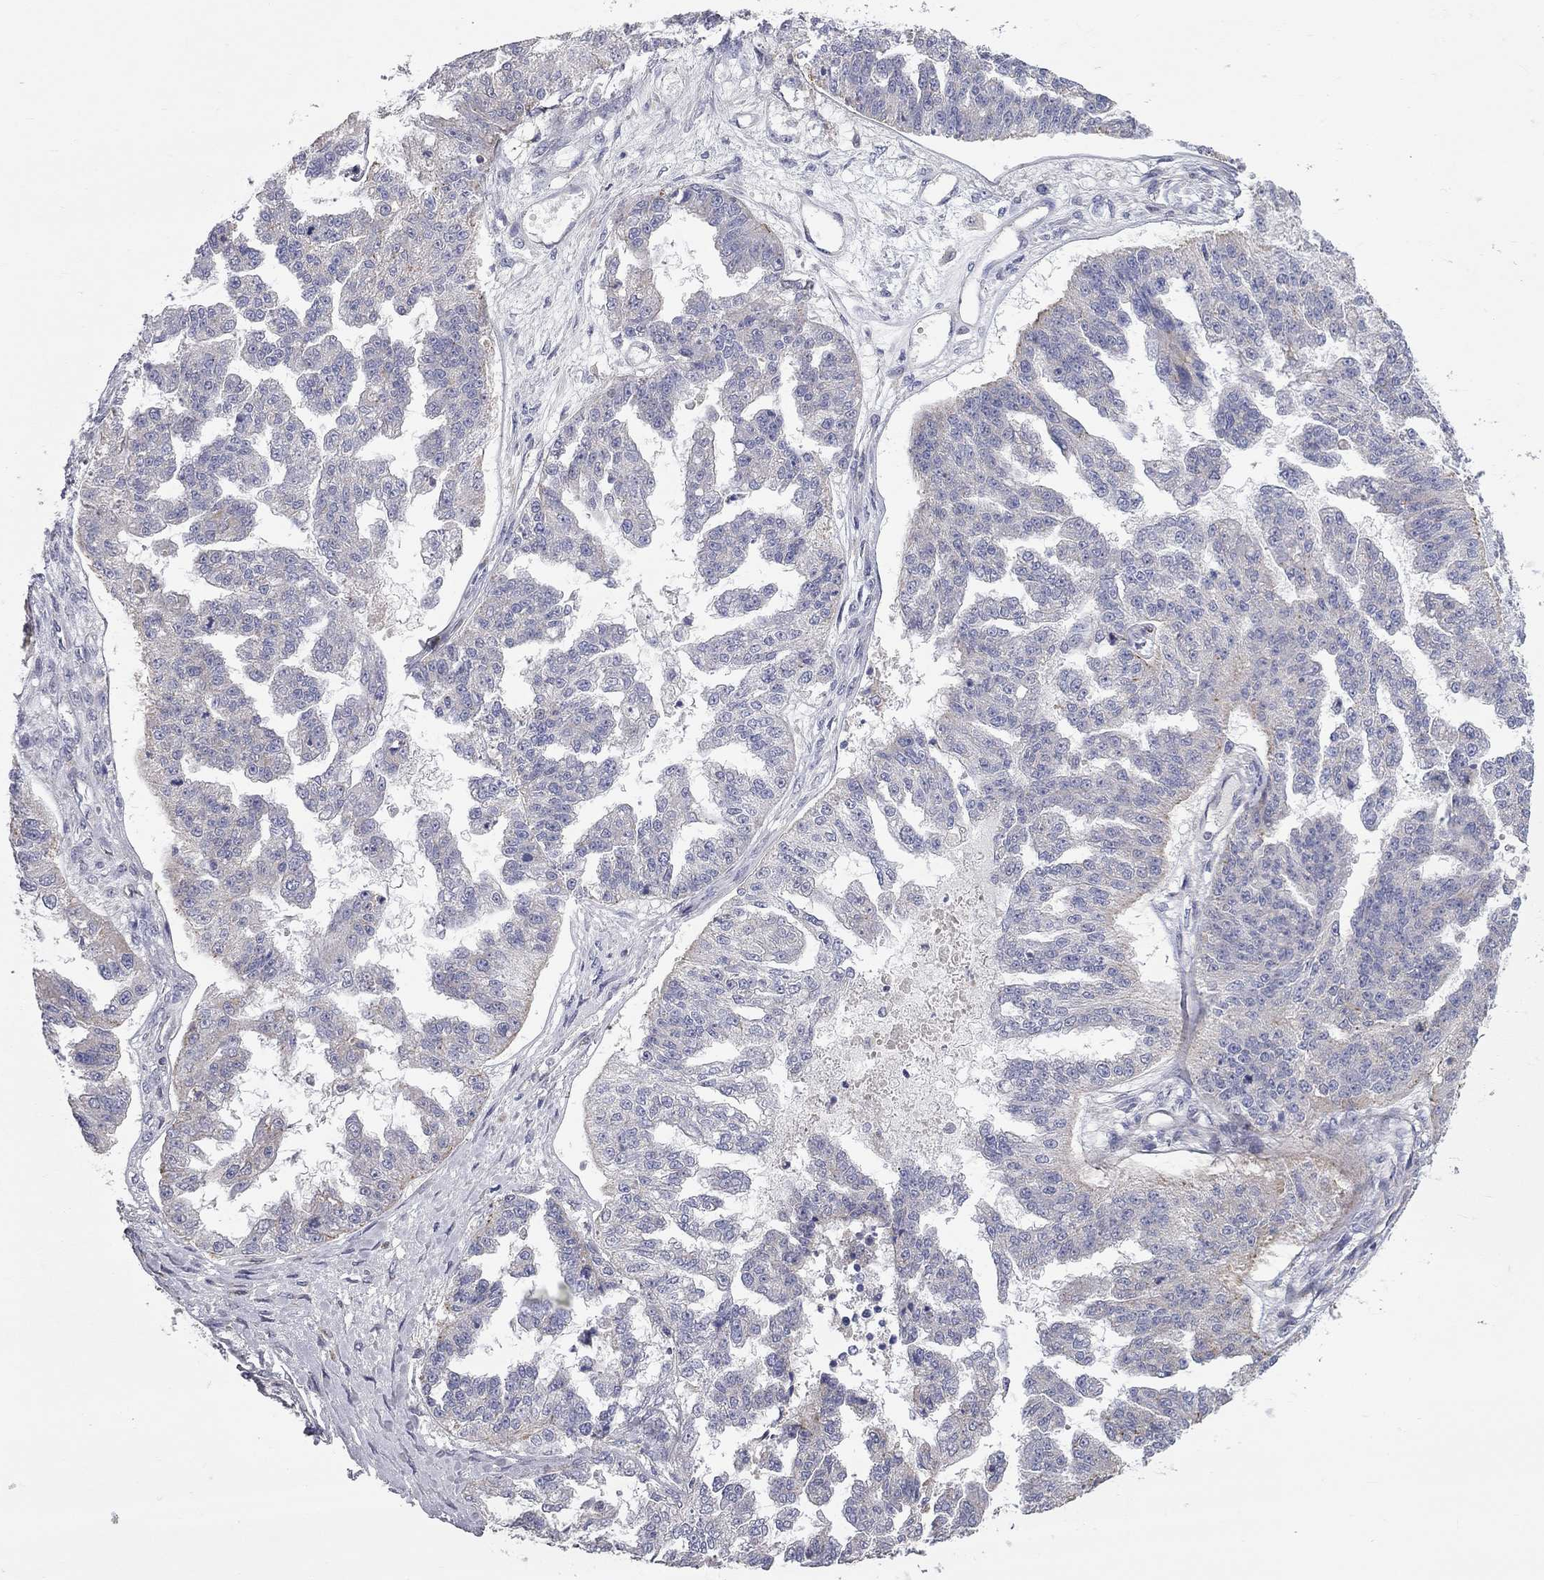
{"staining": {"intensity": "negative", "quantity": "none", "location": "none"}, "tissue": "ovarian cancer", "cell_type": "Tumor cells", "image_type": "cancer", "snomed": [{"axis": "morphology", "description": "Cystadenocarcinoma, serous, NOS"}, {"axis": "topography", "description": "Ovary"}], "caption": "This is an IHC micrograph of serous cystadenocarcinoma (ovarian). There is no expression in tumor cells.", "gene": "KANSL1L", "patient": {"sex": "female", "age": 58}}